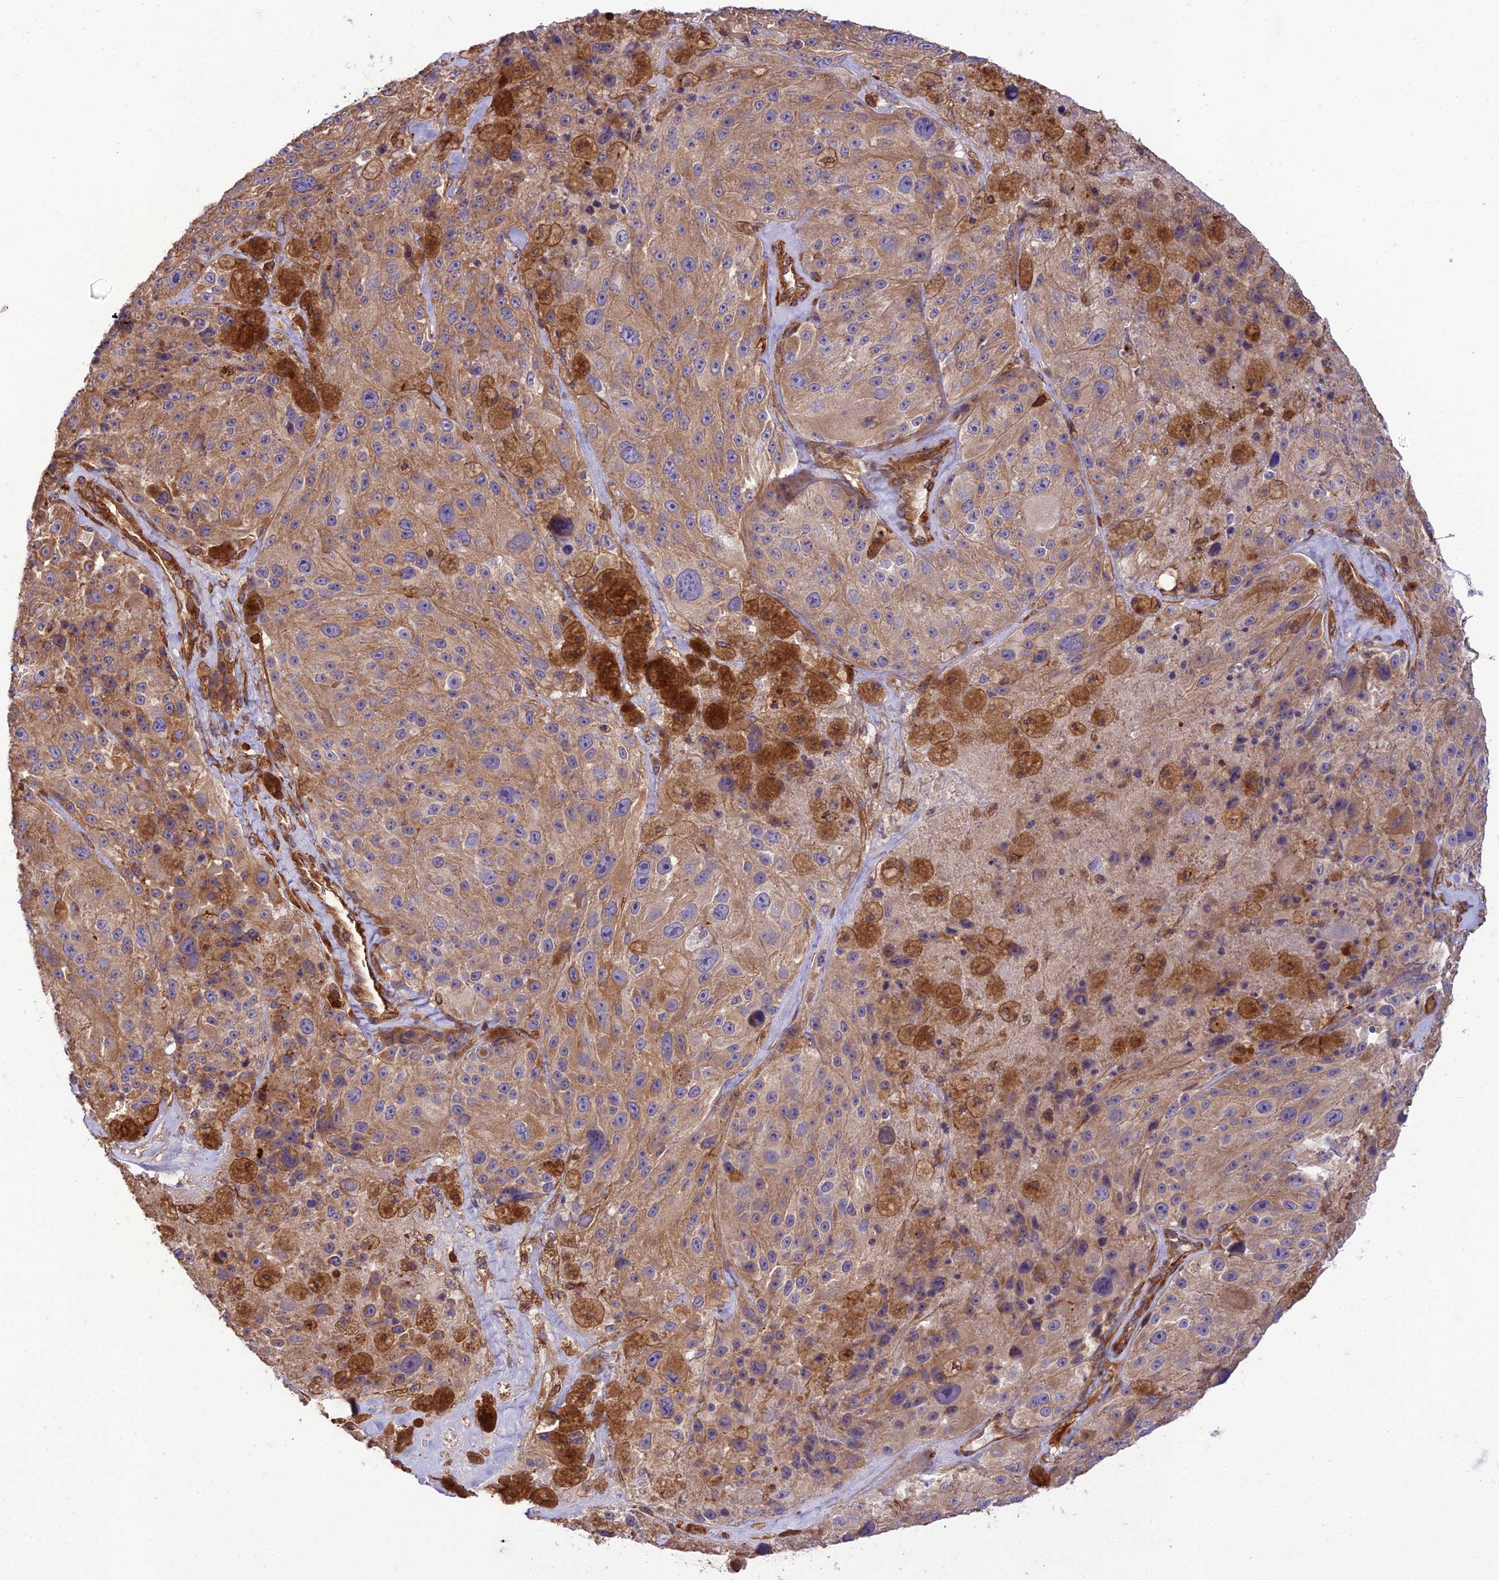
{"staining": {"intensity": "moderate", "quantity": ">75%", "location": "cytoplasmic/membranous"}, "tissue": "melanoma", "cell_type": "Tumor cells", "image_type": "cancer", "snomed": [{"axis": "morphology", "description": "Malignant melanoma, Metastatic site"}, {"axis": "topography", "description": "Lymph node"}], "caption": "Melanoma stained for a protein demonstrates moderate cytoplasmic/membranous positivity in tumor cells.", "gene": "HPSE2", "patient": {"sex": "male", "age": 62}}